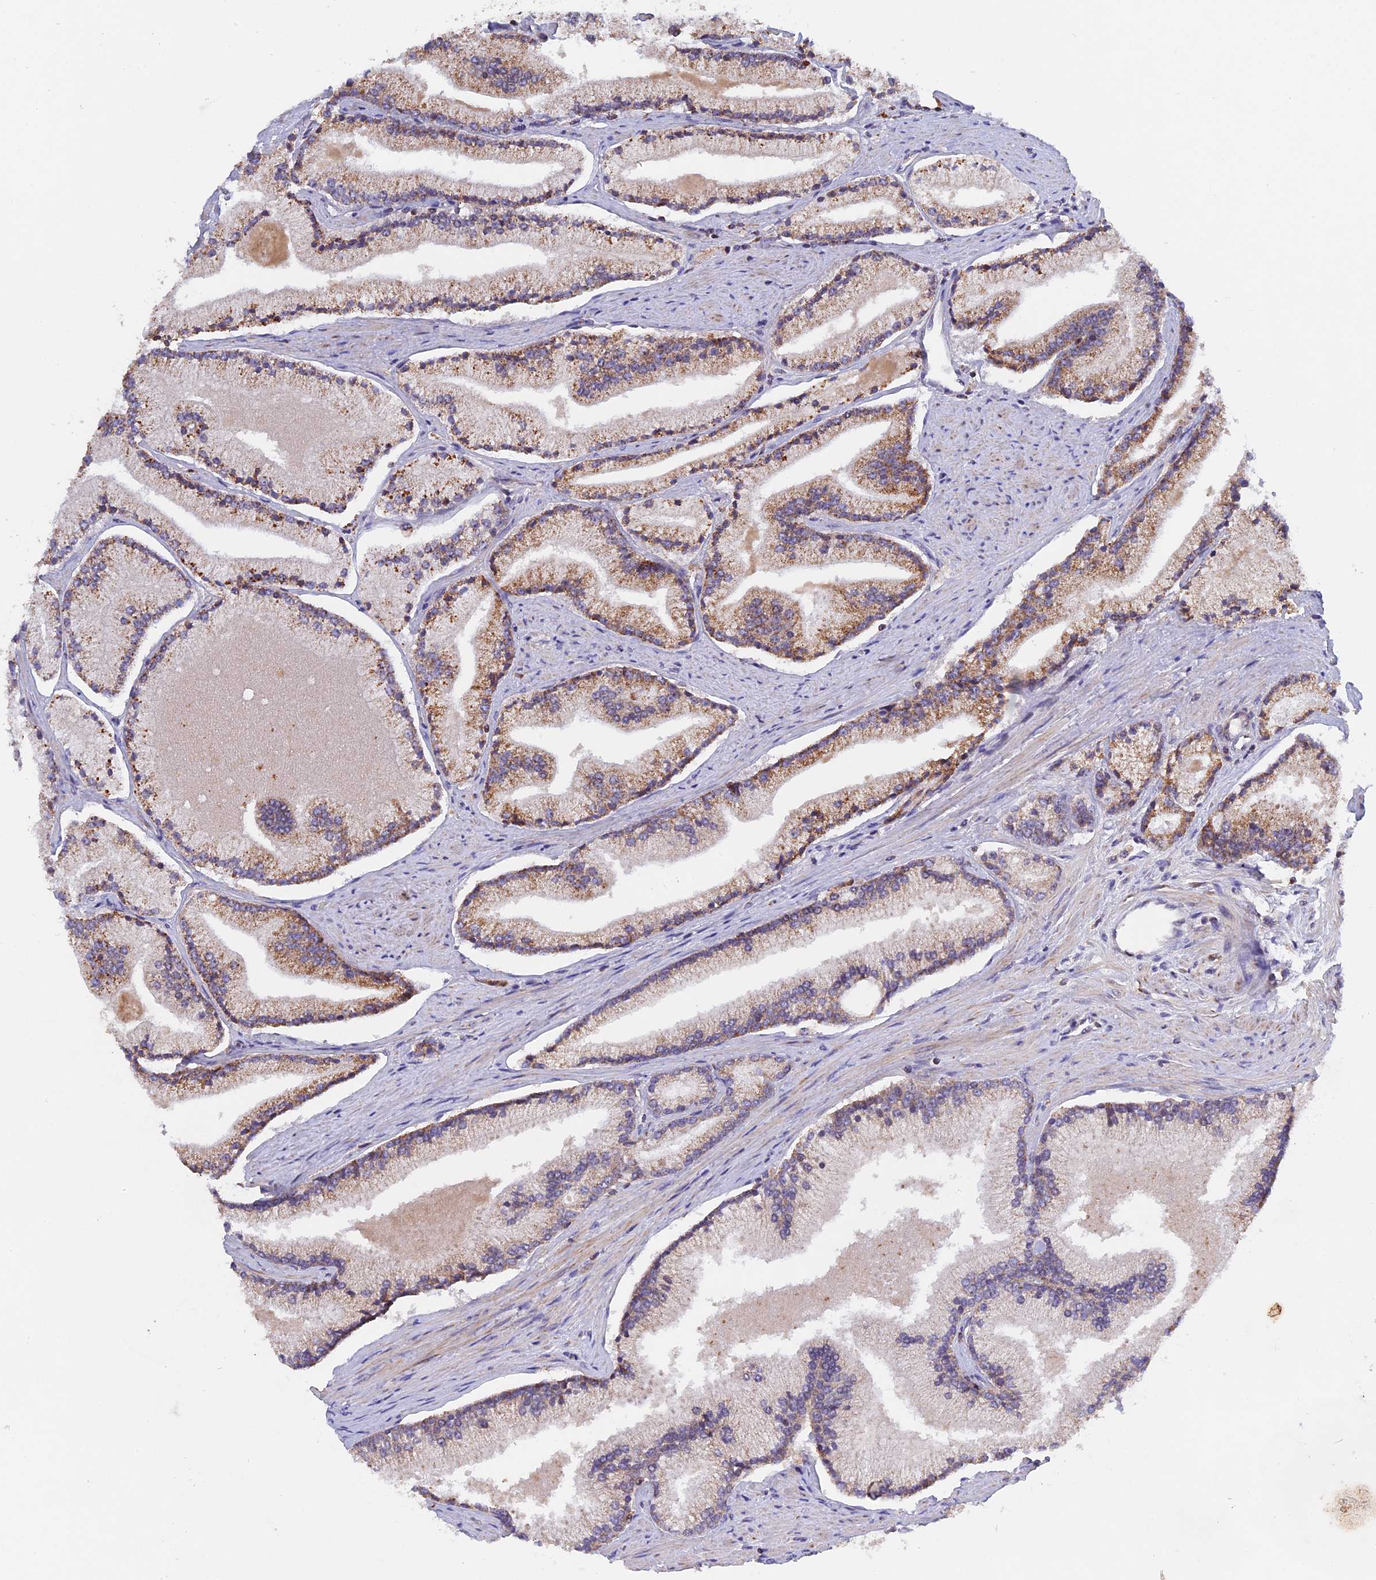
{"staining": {"intensity": "weak", "quantity": "25%-75%", "location": "cytoplasmic/membranous"}, "tissue": "prostate cancer", "cell_type": "Tumor cells", "image_type": "cancer", "snomed": [{"axis": "morphology", "description": "Adenocarcinoma, High grade"}, {"axis": "topography", "description": "Prostate"}], "caption": "Protein expression analysis of human high-grade adenocarcinoma (prostate) reveals weak cytoplasmic/membranous positivity in about 25%-75% of tumor cells.", "gene": "MPV17L", "patient": {"sex": "male", "age": 67}}